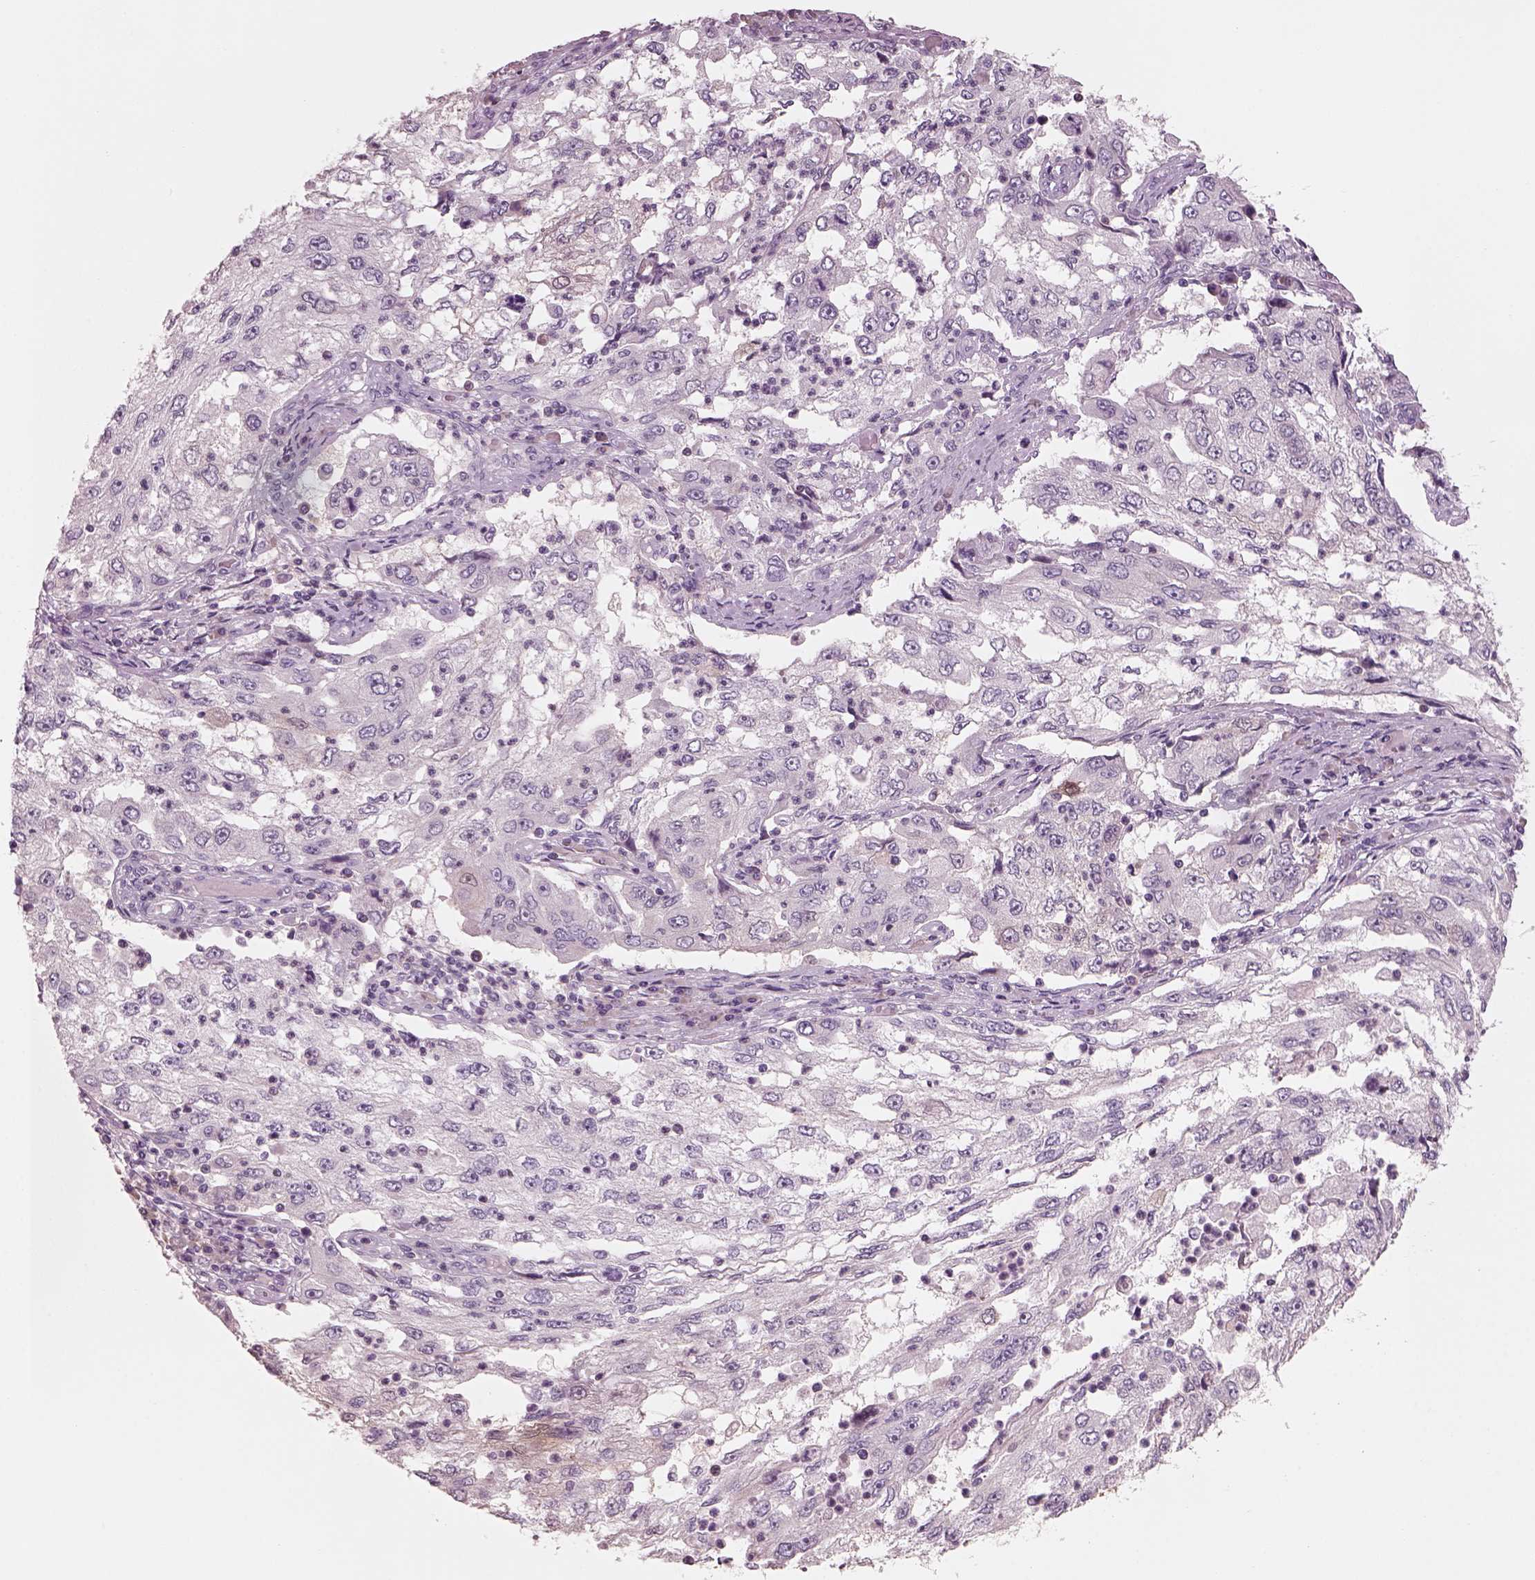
{"staining": {"intensity": "negative", "quantity": "none", "location": "none"}, "tissue": "cervical cancer", "cell_type": "Tumor cells", "image_type": "cancer", "snomed": [{"axis": "morphology", "description": "Squamous cell carcinoma, NOS"}, {"axis": "topography", "description": "Cervix"}], "caption": "Tumor cells show no significant protein expression in cervical squamous cell carcinoma.", "gene": "SLC27A2", "patient": {"sex": "female", "age": 36}}